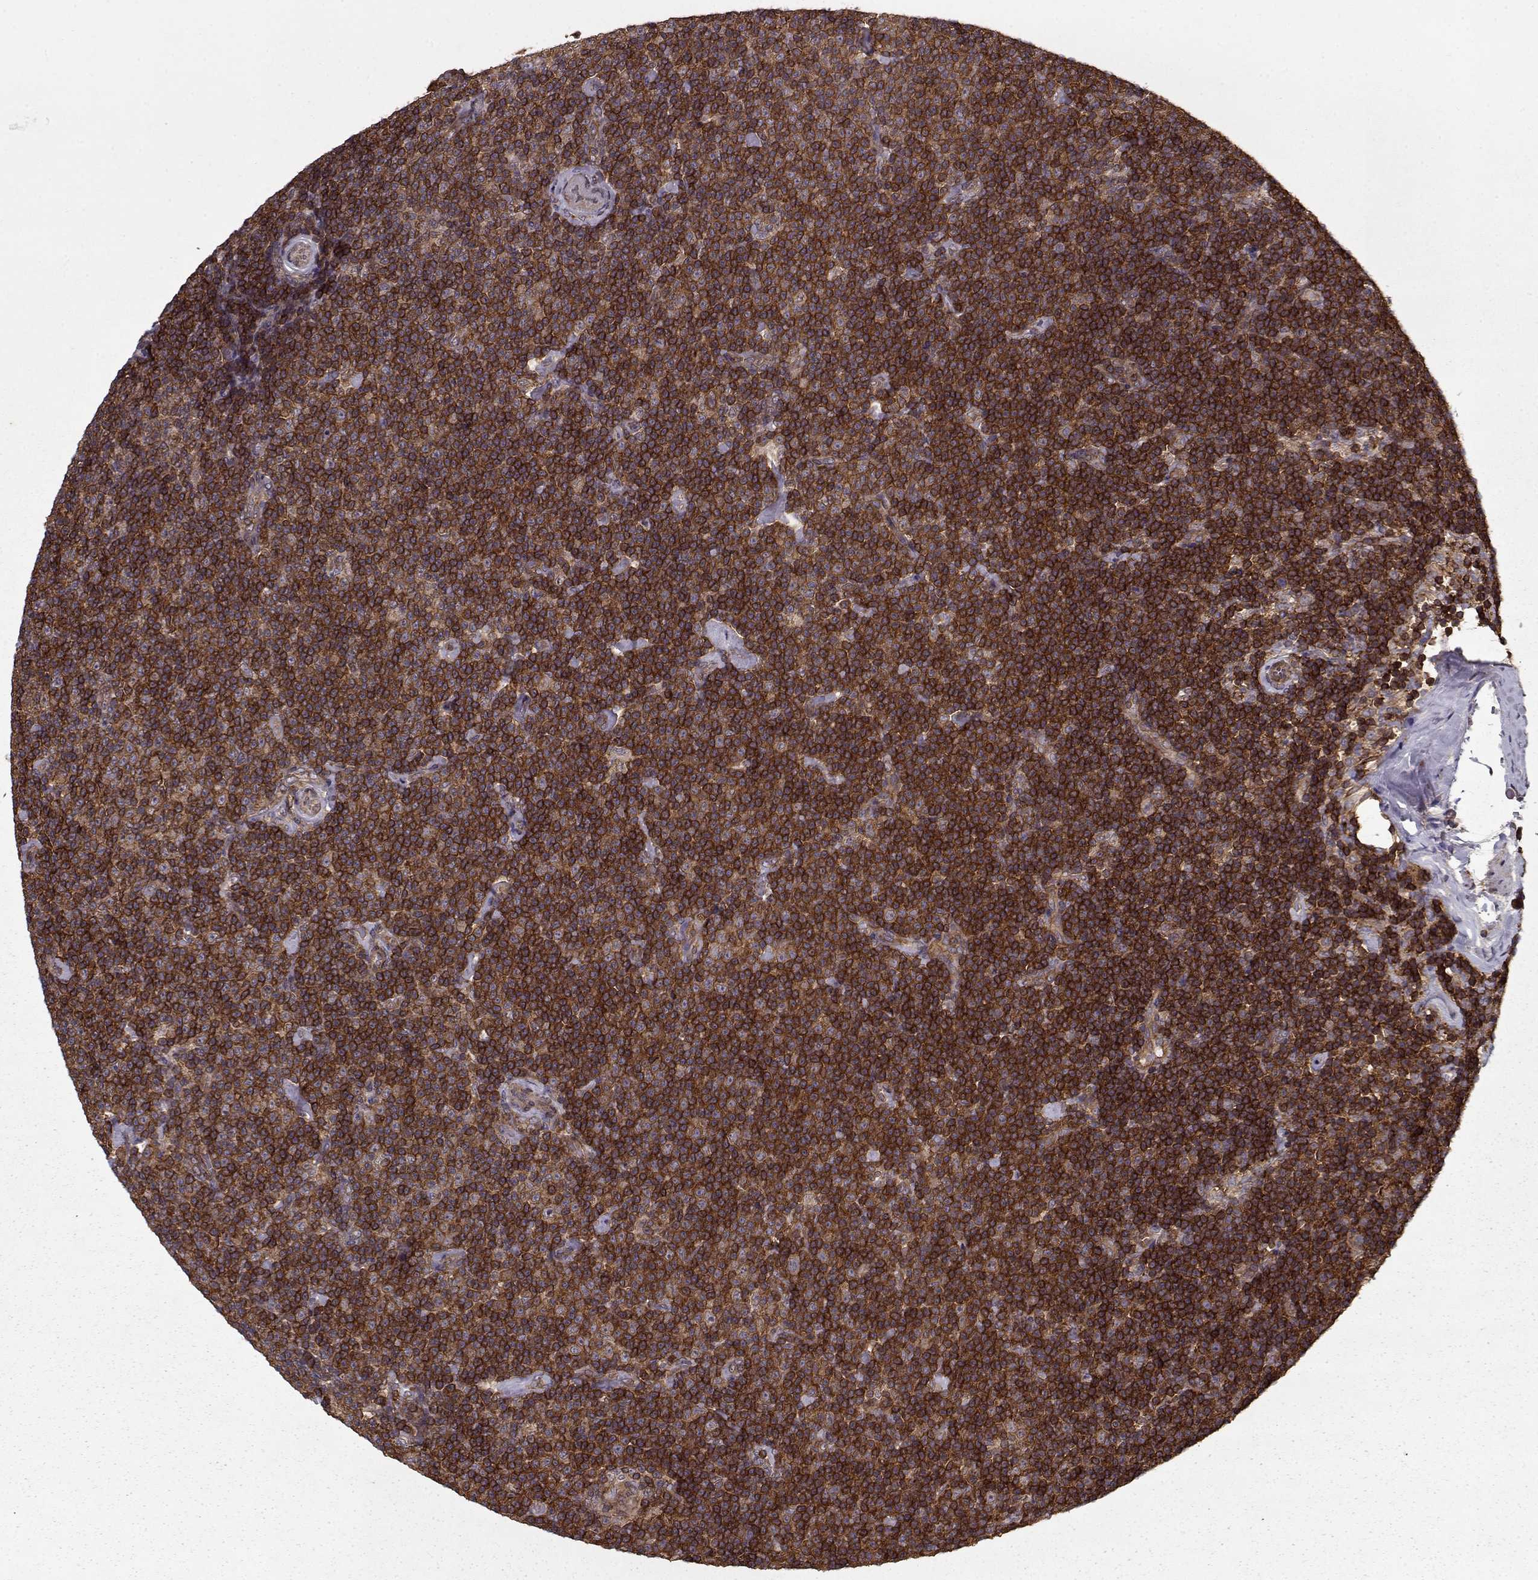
{"staining": {"intensity": "strong", "quantity": ">75%", "location": "cytoplasmic/membranous"}, "tissue": "lymphoma", "cell_type": "Tumor cells", "image_type": "cancer", "snomed": [{"axis": "morphology", "description": "Malignant lymphoma, non-Hodgkin's type, Low grade"}, {"axis": "topography", "description": "Lymph node"}], "caption": "The micrograph demonstrates staining of lymphoma, revealing strong cytoplasmic/membranous protein staining (brown color) within tumor cells. (brown staining indicates protein expression, while blue staining denotes nuclei).", "gene": "PPP1R12A", "patient": {"sex": "male", "age": 81}}